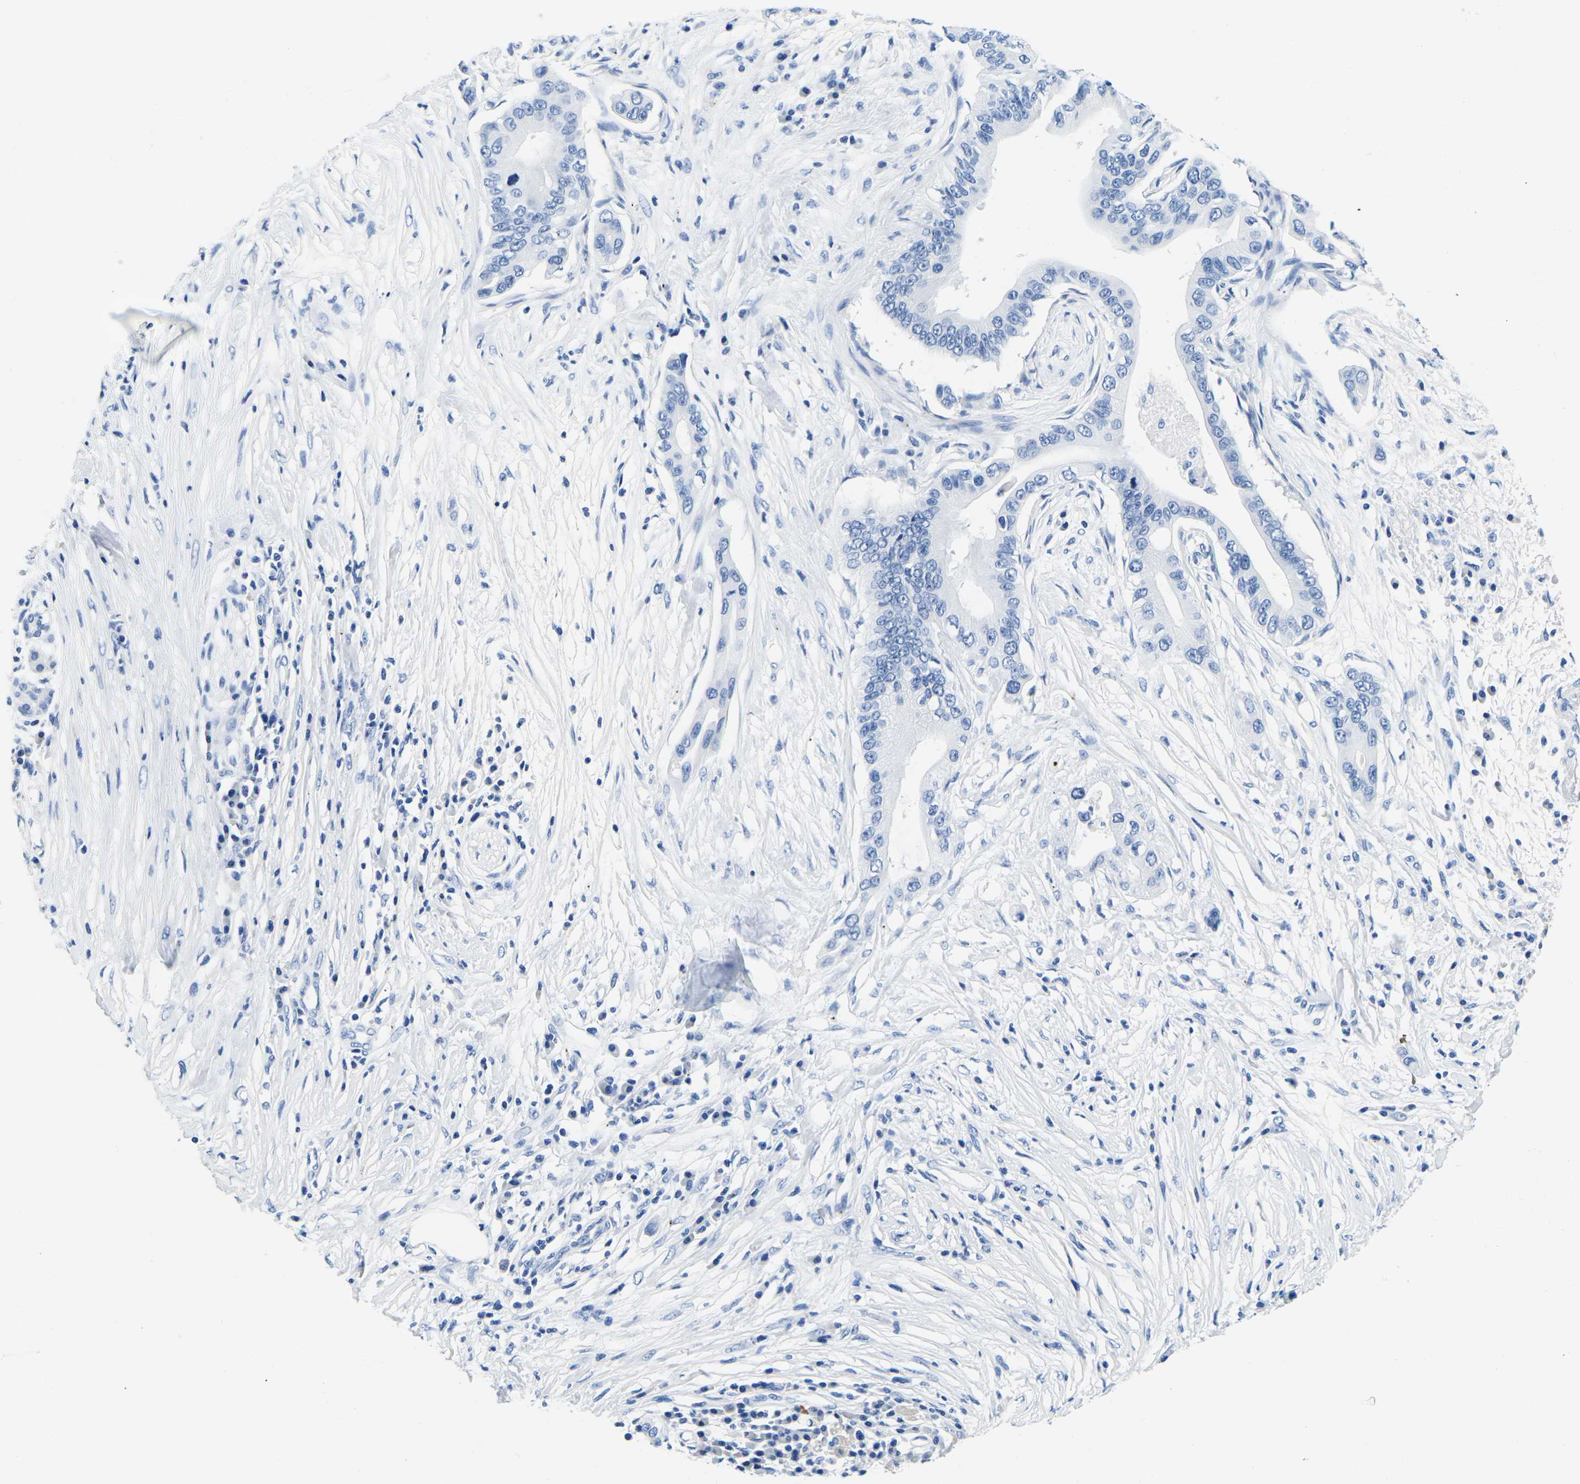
{"staining": {"intensity": "negative", "quantity": "none", "location": "none"}, "tissue": "pancreatic cancer", "cell_type": "Tumor cells", "image_type": "cancer", "snomed": [{"axis": "morphology", "description": "Adenocarcinoma, NOS"}, {"axis": "topography", "description": "Pancreas"}], "caption": "Photomicrograph shows no significant protein expression in tumor cells of pancreatic adenocarcinoma.", "gene": "CYP1A2", "patient": {"sex": "male", "age": 77}}